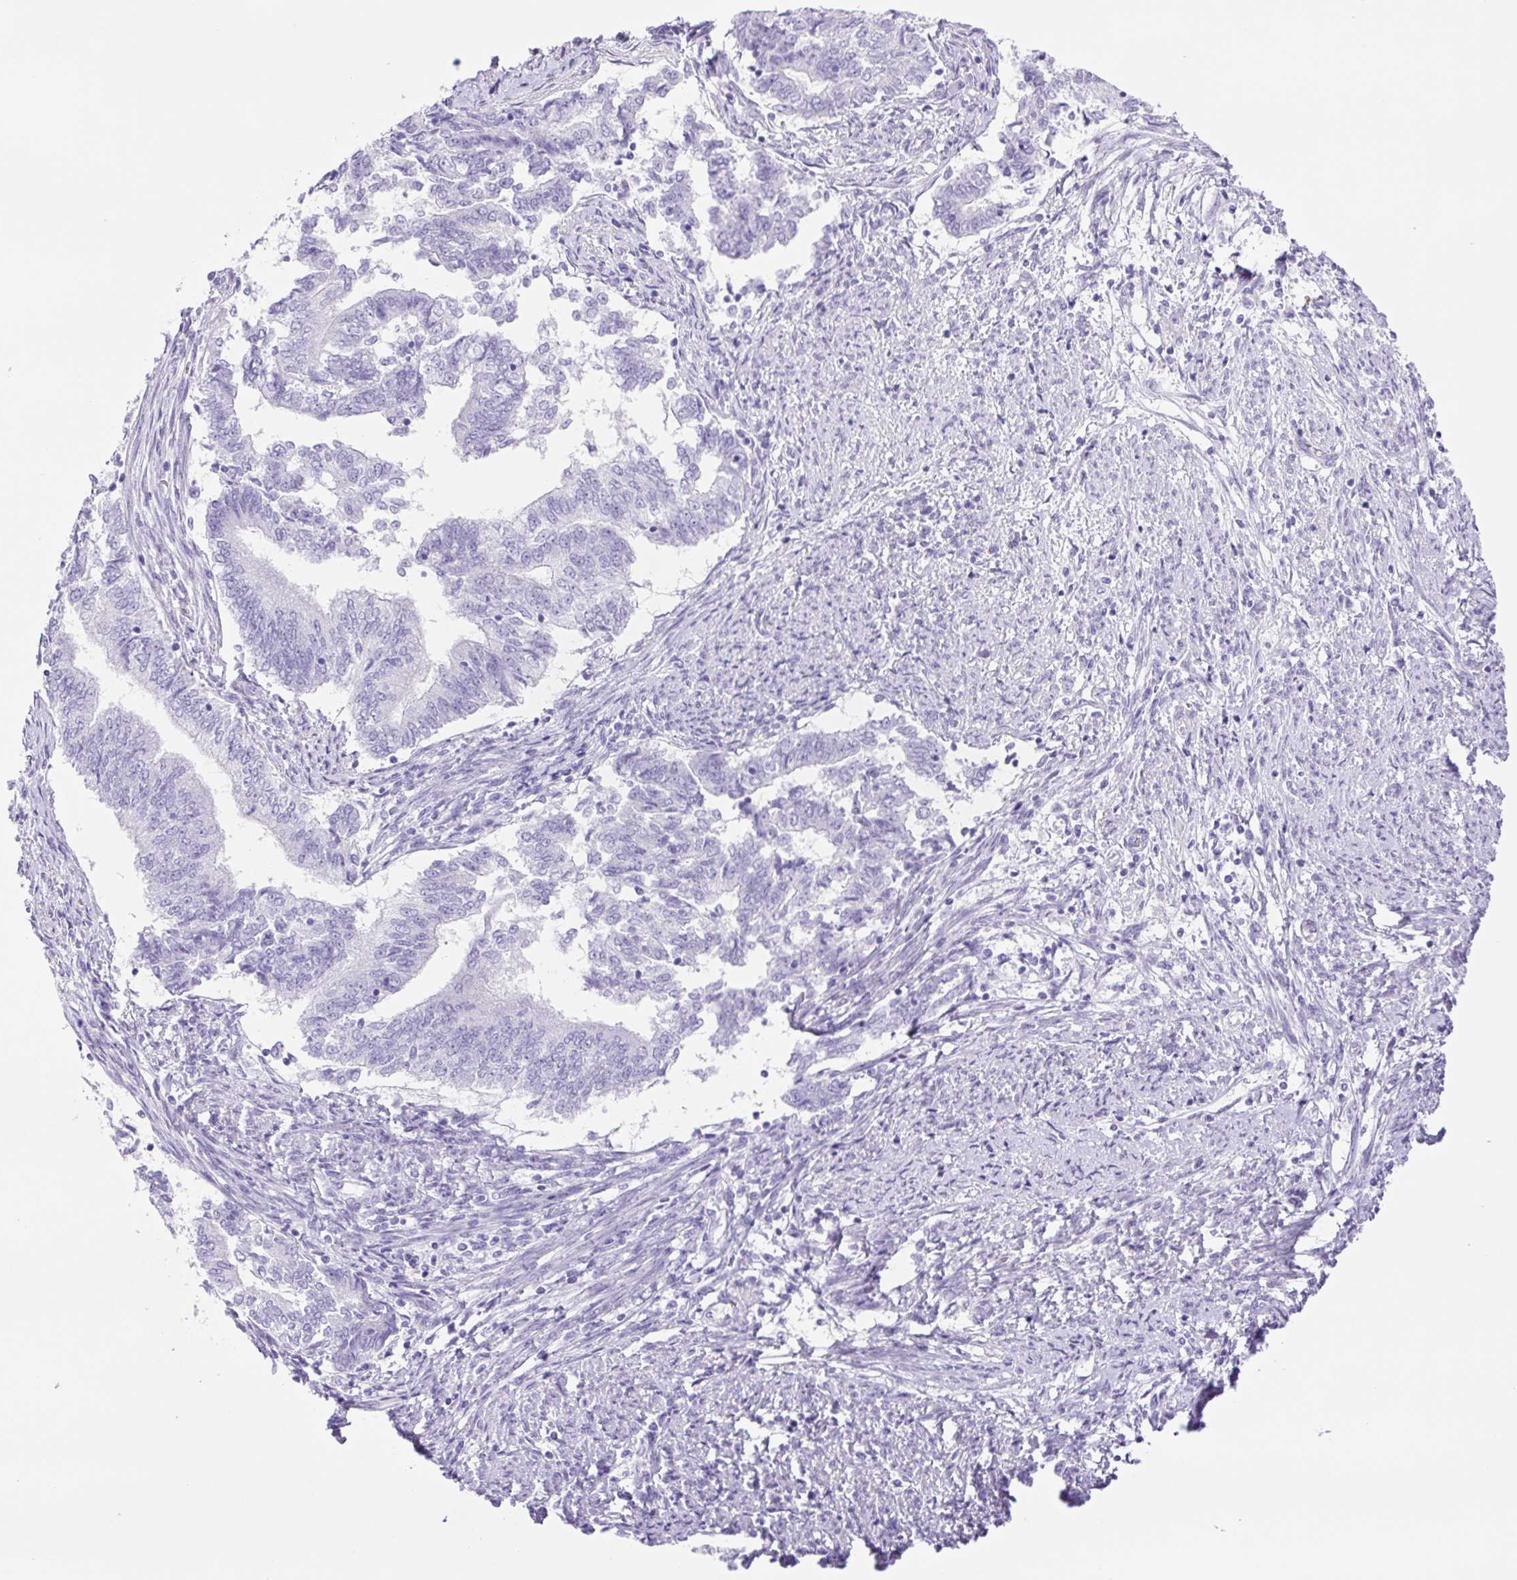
{"staining": {"intensity": "negative", "quantity": "none", "location": "none"}, "tissue": "endometrial cancer", "cell_type": "Tumor cells", "image_type": "cancer", "snomed": [{"axis": "morphology", "description": "Adenocarcinoma, NOS"}, {"axis": "topography", "description": "Endometrium"}], "caption": "DAB (3,3'-diaminobenzidine) immunohistochemical staining of human endometrial cancer demonstrates no significant staining in tumor cells. The staining is performed using DAB (3,3'-diaminobenzidine) brown chromogen with nuclei counter-stained in using hematoxylin.", "gene": "CDSN", "patient": {"sex": "female", "age": 65}}